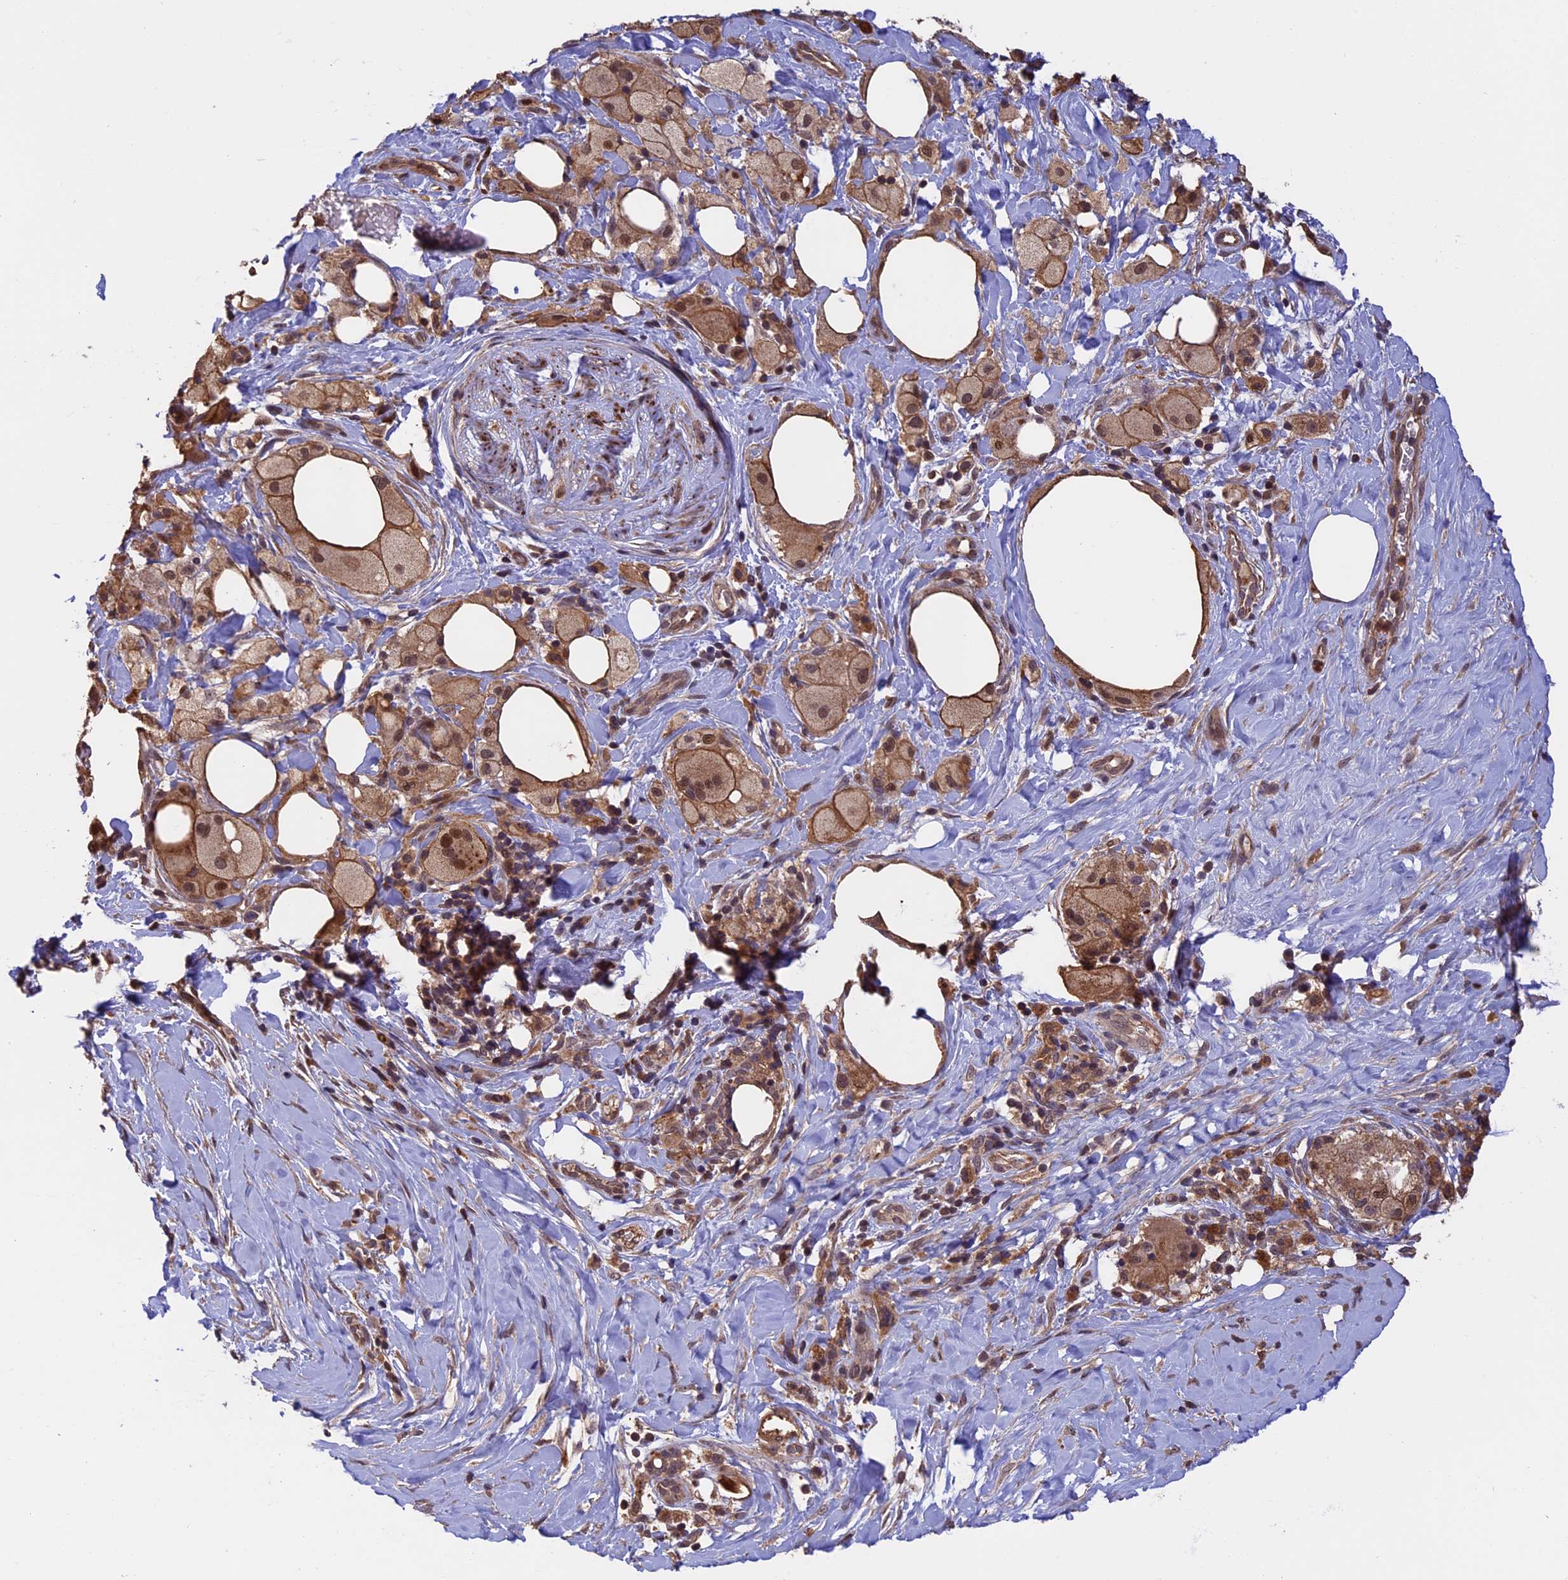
{"staining": {"intensity": "moderate", "quantity": ">75%", "location": "cytoplasmic/membranous"}, "tissue": "pancreatic cancer", "cell_type": "Tumor cells", "image_type": "cancer", "snomed": [{"axis": "morphology", "description": "Adenocarcinoma, NOS"}, {"axis": "topography", "description": "Pancreas"}], "caption": "This image exhibits IHC staining of pancreatic cancer, with medium moderate cytoplasmic/membranous expression in about >75% of tumor cells.", "gene": "PKD2L2", "patient": {"sex": "male", "age": 58}}